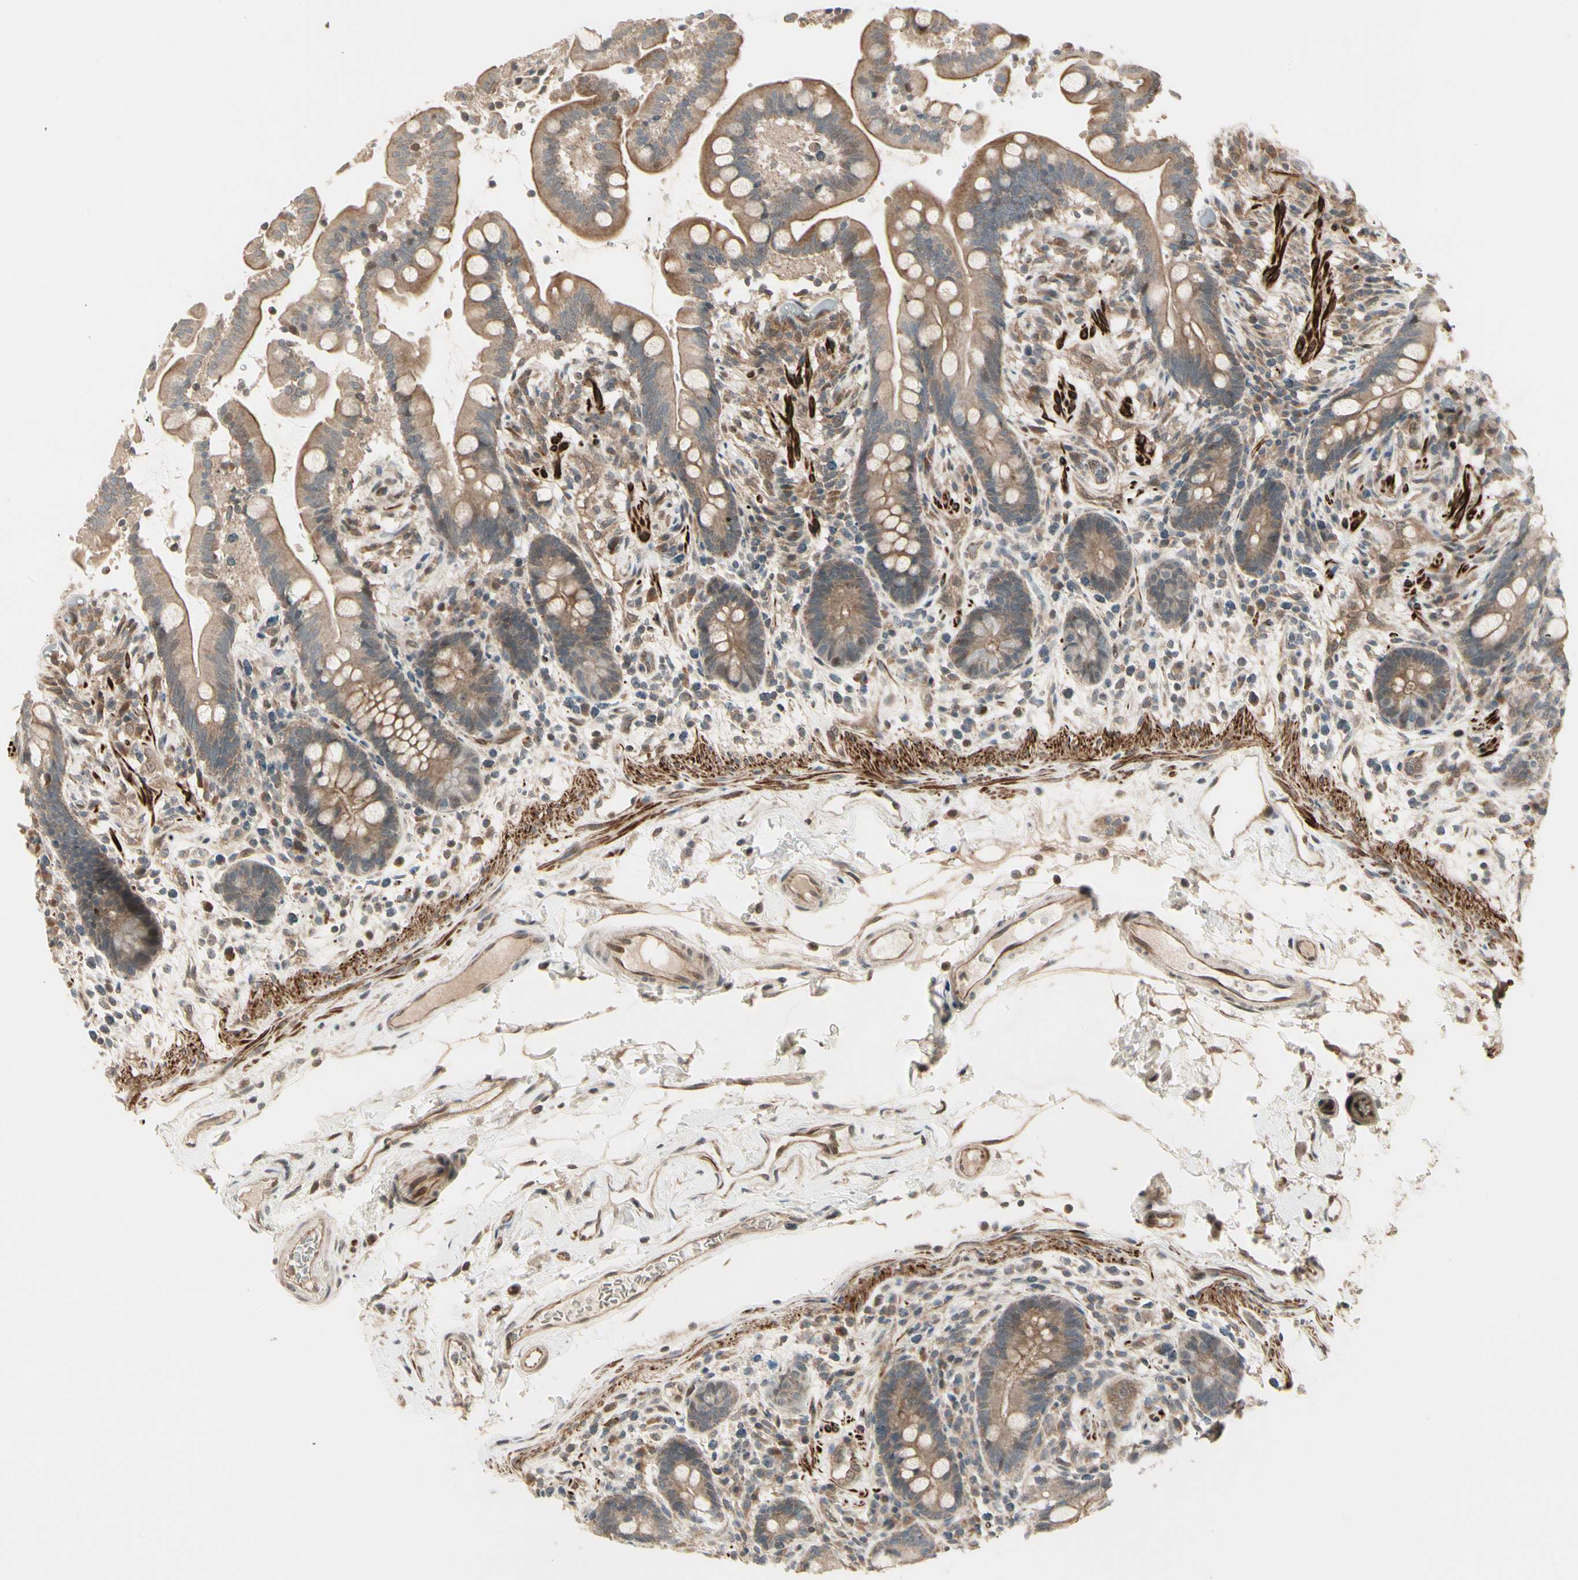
{"staining": {"intensity": "moderate", "quantity": ">75%", "location": "cytoplasmic/membranous"}, "tissue": "colon", "cell_type": "Endothelial cells", "image_type": "normal", "snomed": [{"axis": "morphology", "description": "Normal tissue, NOS"}, {"axis": "topography", "description": "Colon"}], "caption": "Brown immunohistochemical staining in benign colon displays moderate cytoplasmic/membranous expression in approximately >75% of endothelial cells.", "gene": "SVBP", "patient": {"sex": "male", "age": 73}}